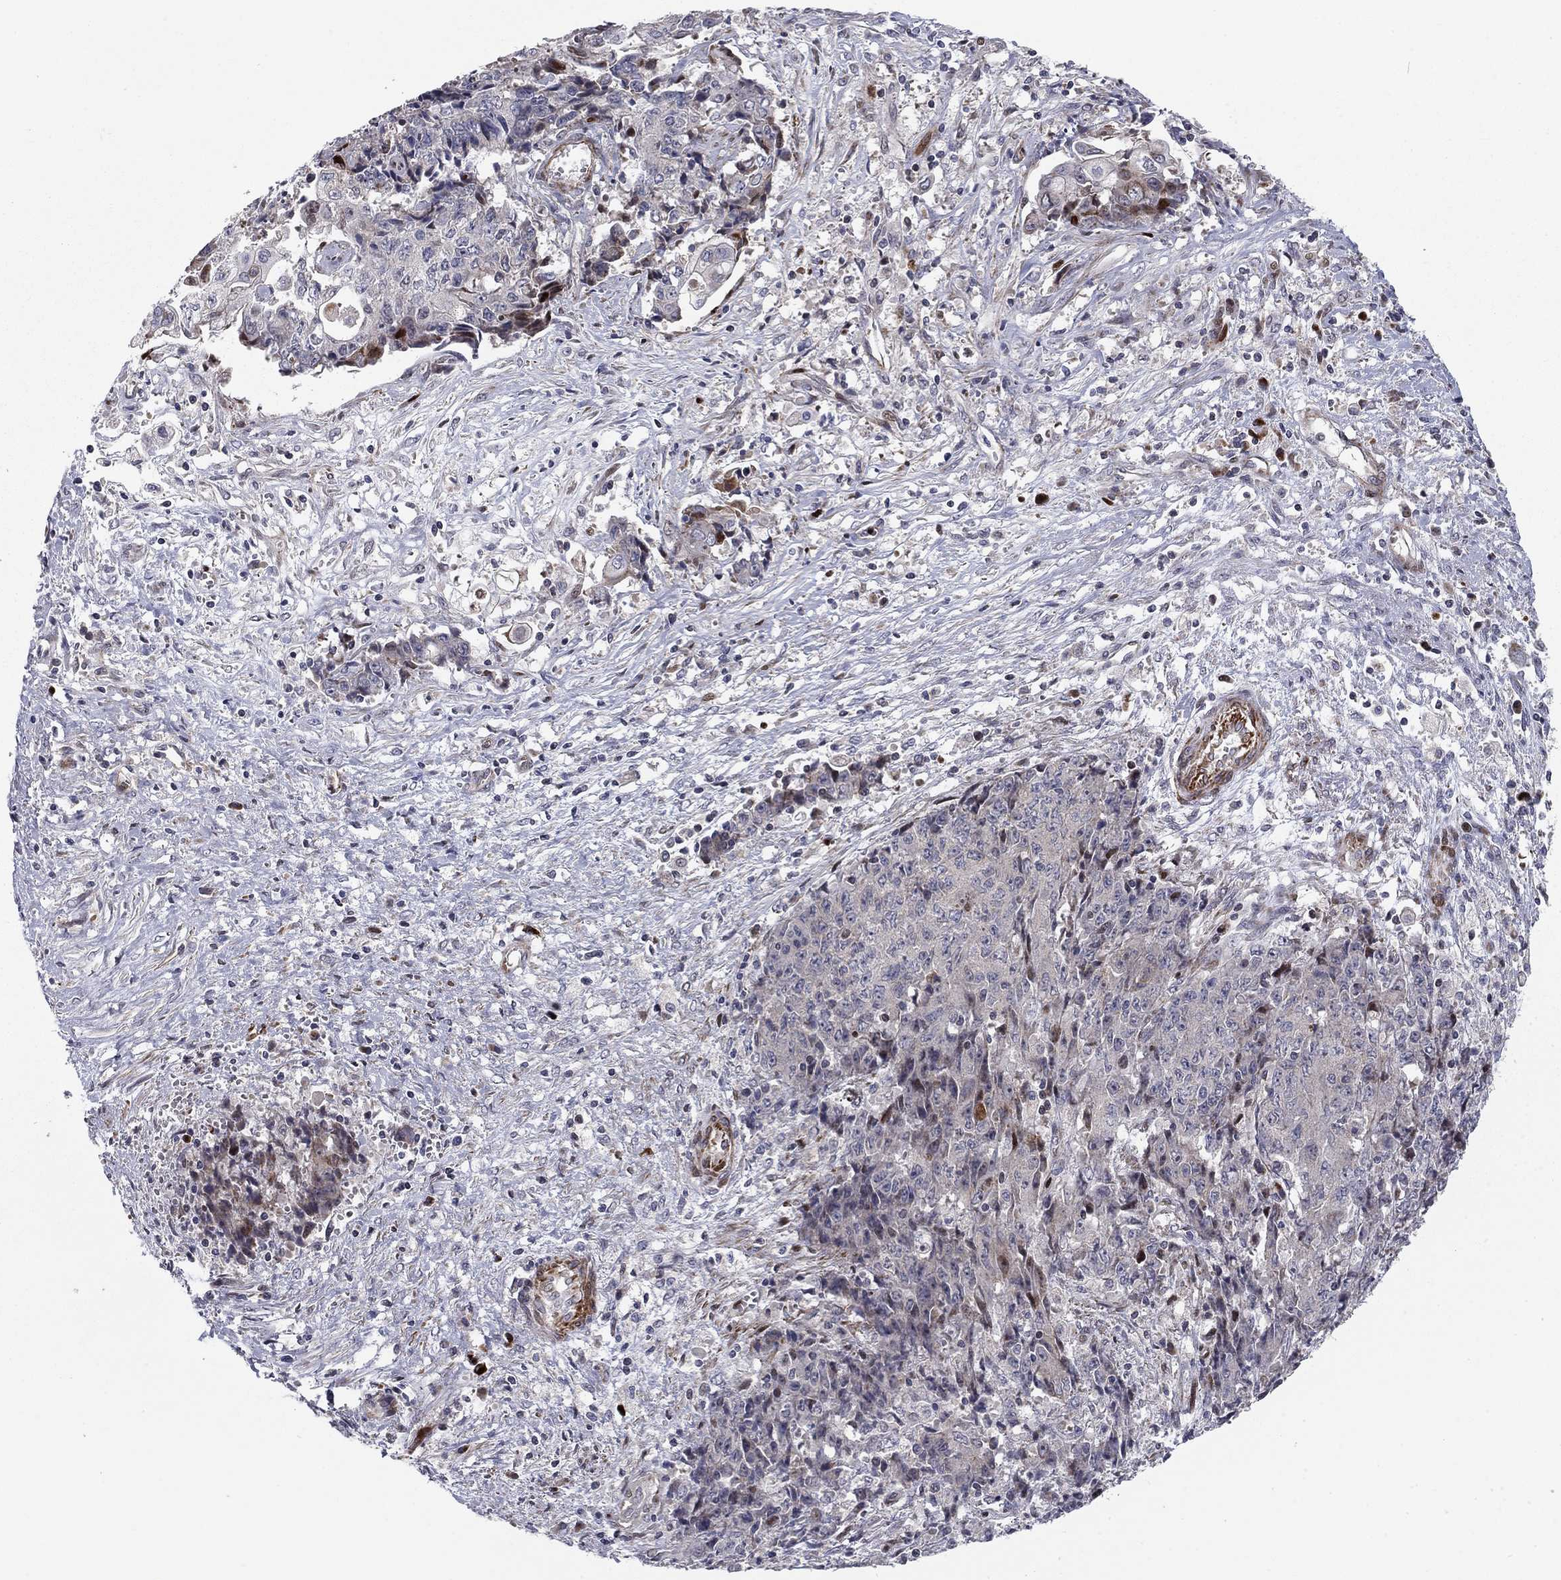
{"staining": {"intensity": "negative", "quantity": "none", "location": "none"}, "tissue": "ovarian cancer", "cell_type": "Tumor cells", "image_type": "cancer", "snomed": [{"axis": "morphology", "description": "Carcinoma, endometroid"}, {"axis": "topography", "description": "Ovary"}], "caption": "The image displays no significant expression in tumor cells of ovarian cancer (endometroid carcinoma). (Brightfield microscopy of DAB (3,3'-diaminobenzidine) immunohistochemistry at high magnification).", "gene": "MIOS", "patient": {"sex": "female", "age": 42}}